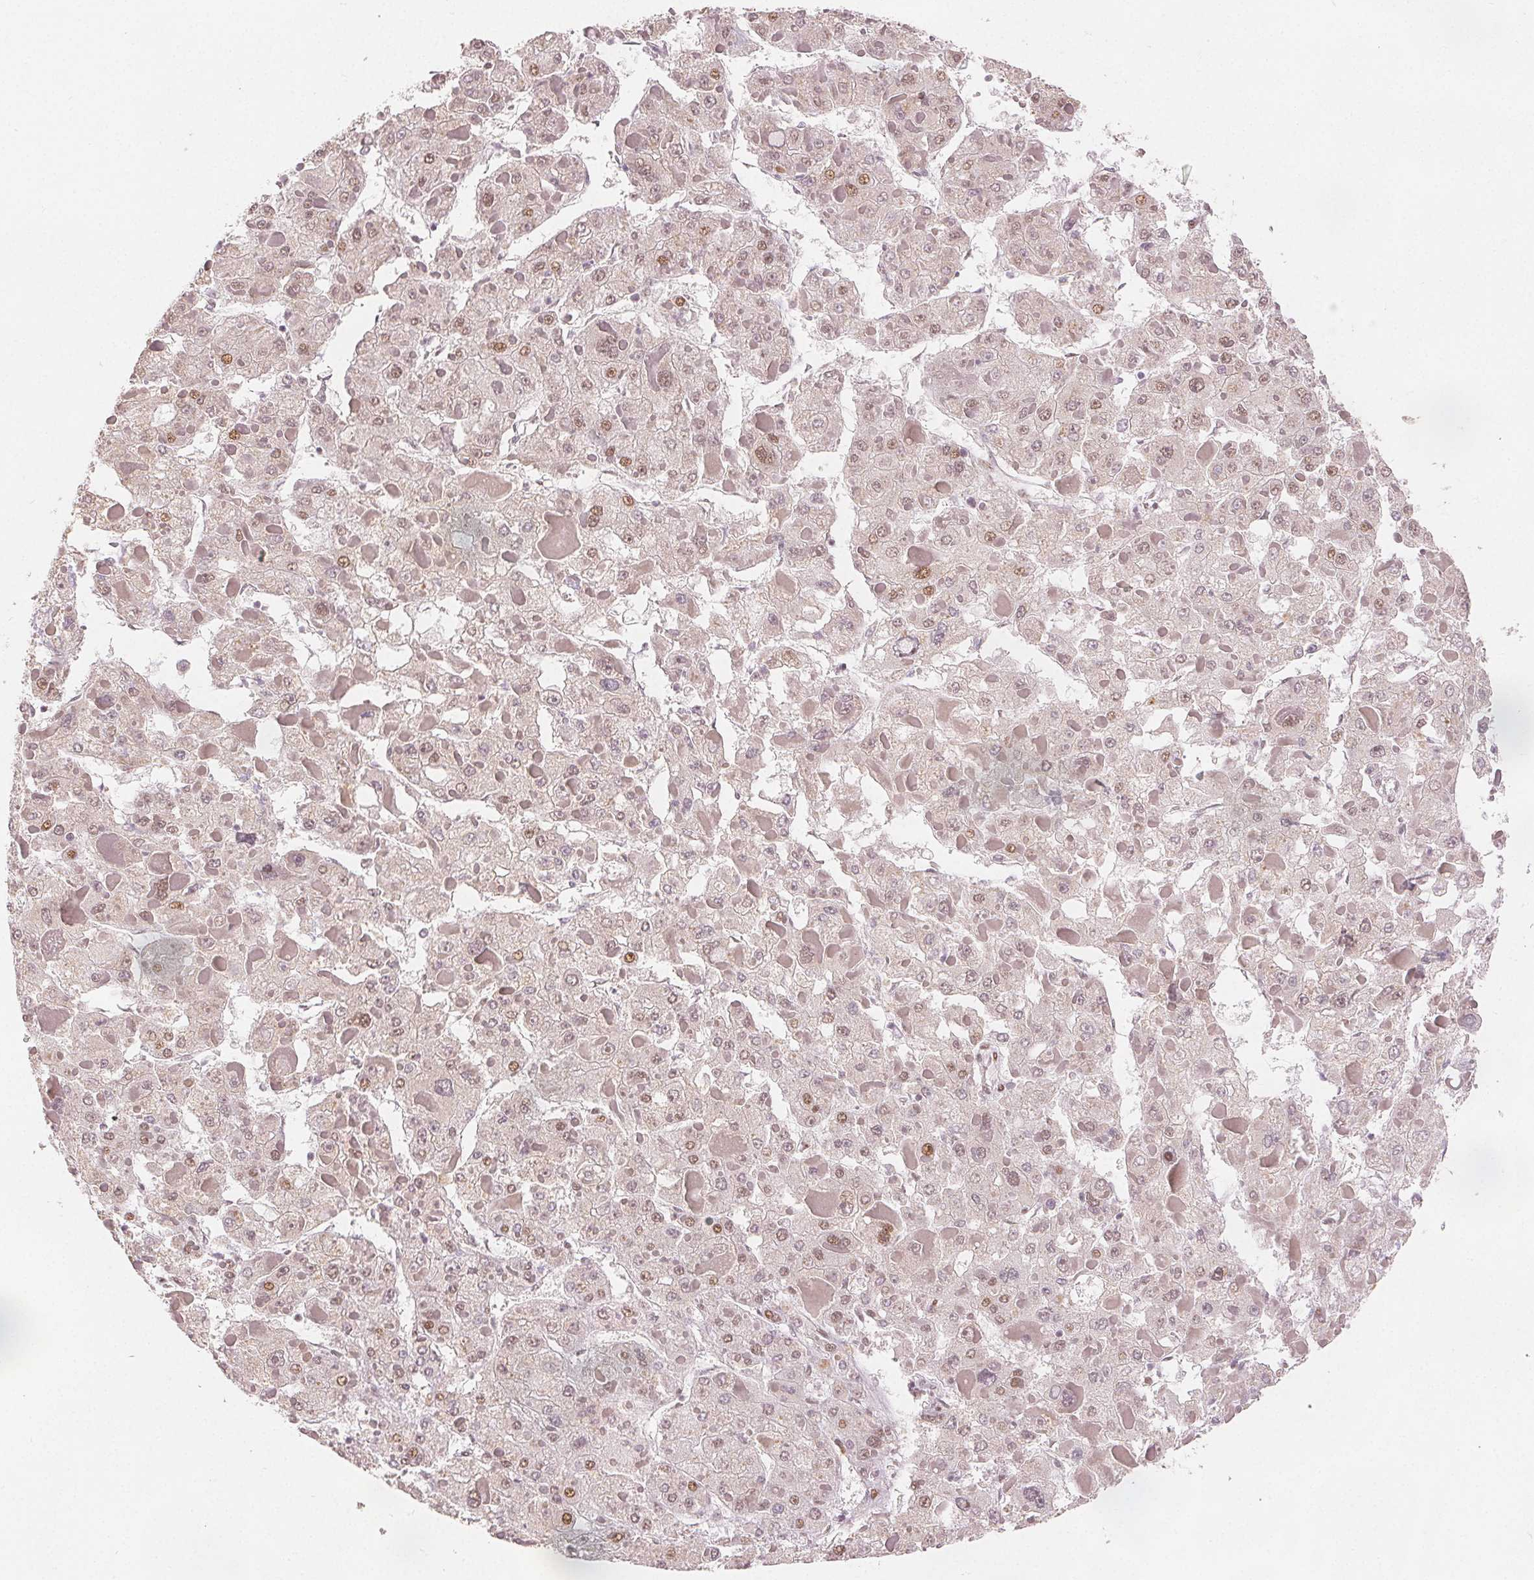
{"staining": {"intensity": "moderate", "quantity": ">75%", "location": "nuclear"}, "tissue": "liver cancer", "cell_type": "Tumor cells", "image_type": "cancer", "snomed": [{"axis": "morphology", "description": "Carcinoma, Hepatocellular, NOS"}, {"axis": "topography", "description": "Liver"}], "caption": "Protein staining displays moderate nuclear positivity in about >75% of tumor cells in liver cancer (hepatocellular carcinoma).", "gene": "ZNF703", "patient": {"sex": "female", "age": 73}}